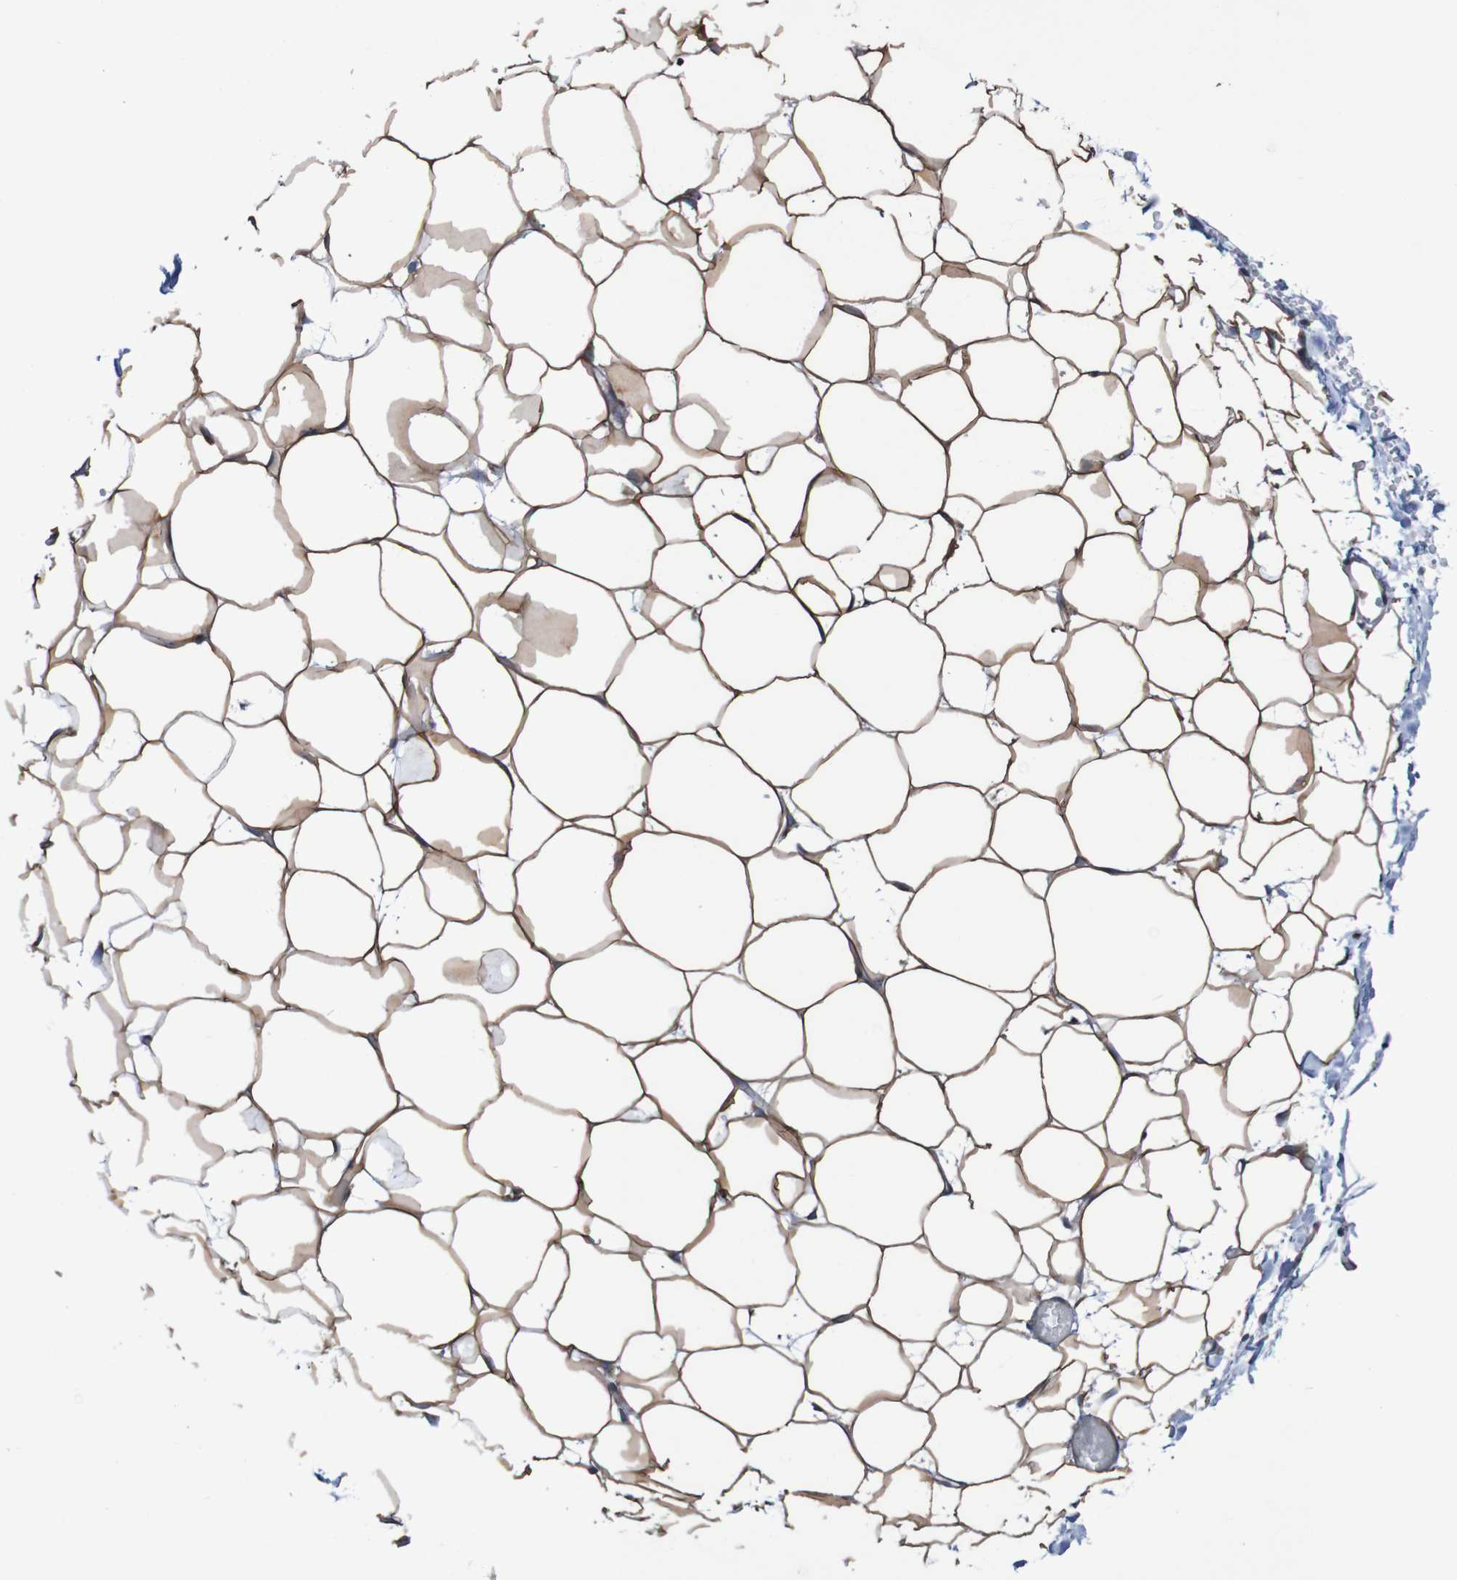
{"staining": {"intensity": "moderate", "quantity": ">75%", "location": "cytoplasmic/membranous"}, "tissue": "adipose tissue", "cell_type": "Adipocytes", "image_type": "normal", "snomed": [{"axis": "morphology", "description": "Normal tissue, NOS"}, {"axis": "topography", "description": "Breast"}, {"axis": "topography", "description": "Adipose tissue"}], "caption": "Brown immunohistochemical staining in normal adipose tissue displays moderate cytoplasmic/membranous expression in about >75% of adipocytes. Using DAB (brown) and hematoxylin (blue) stains, captured at high magnification using brightfield microscopy.", "gene": "LRRC47", "patient": {"sex": "female", "age": 25}}